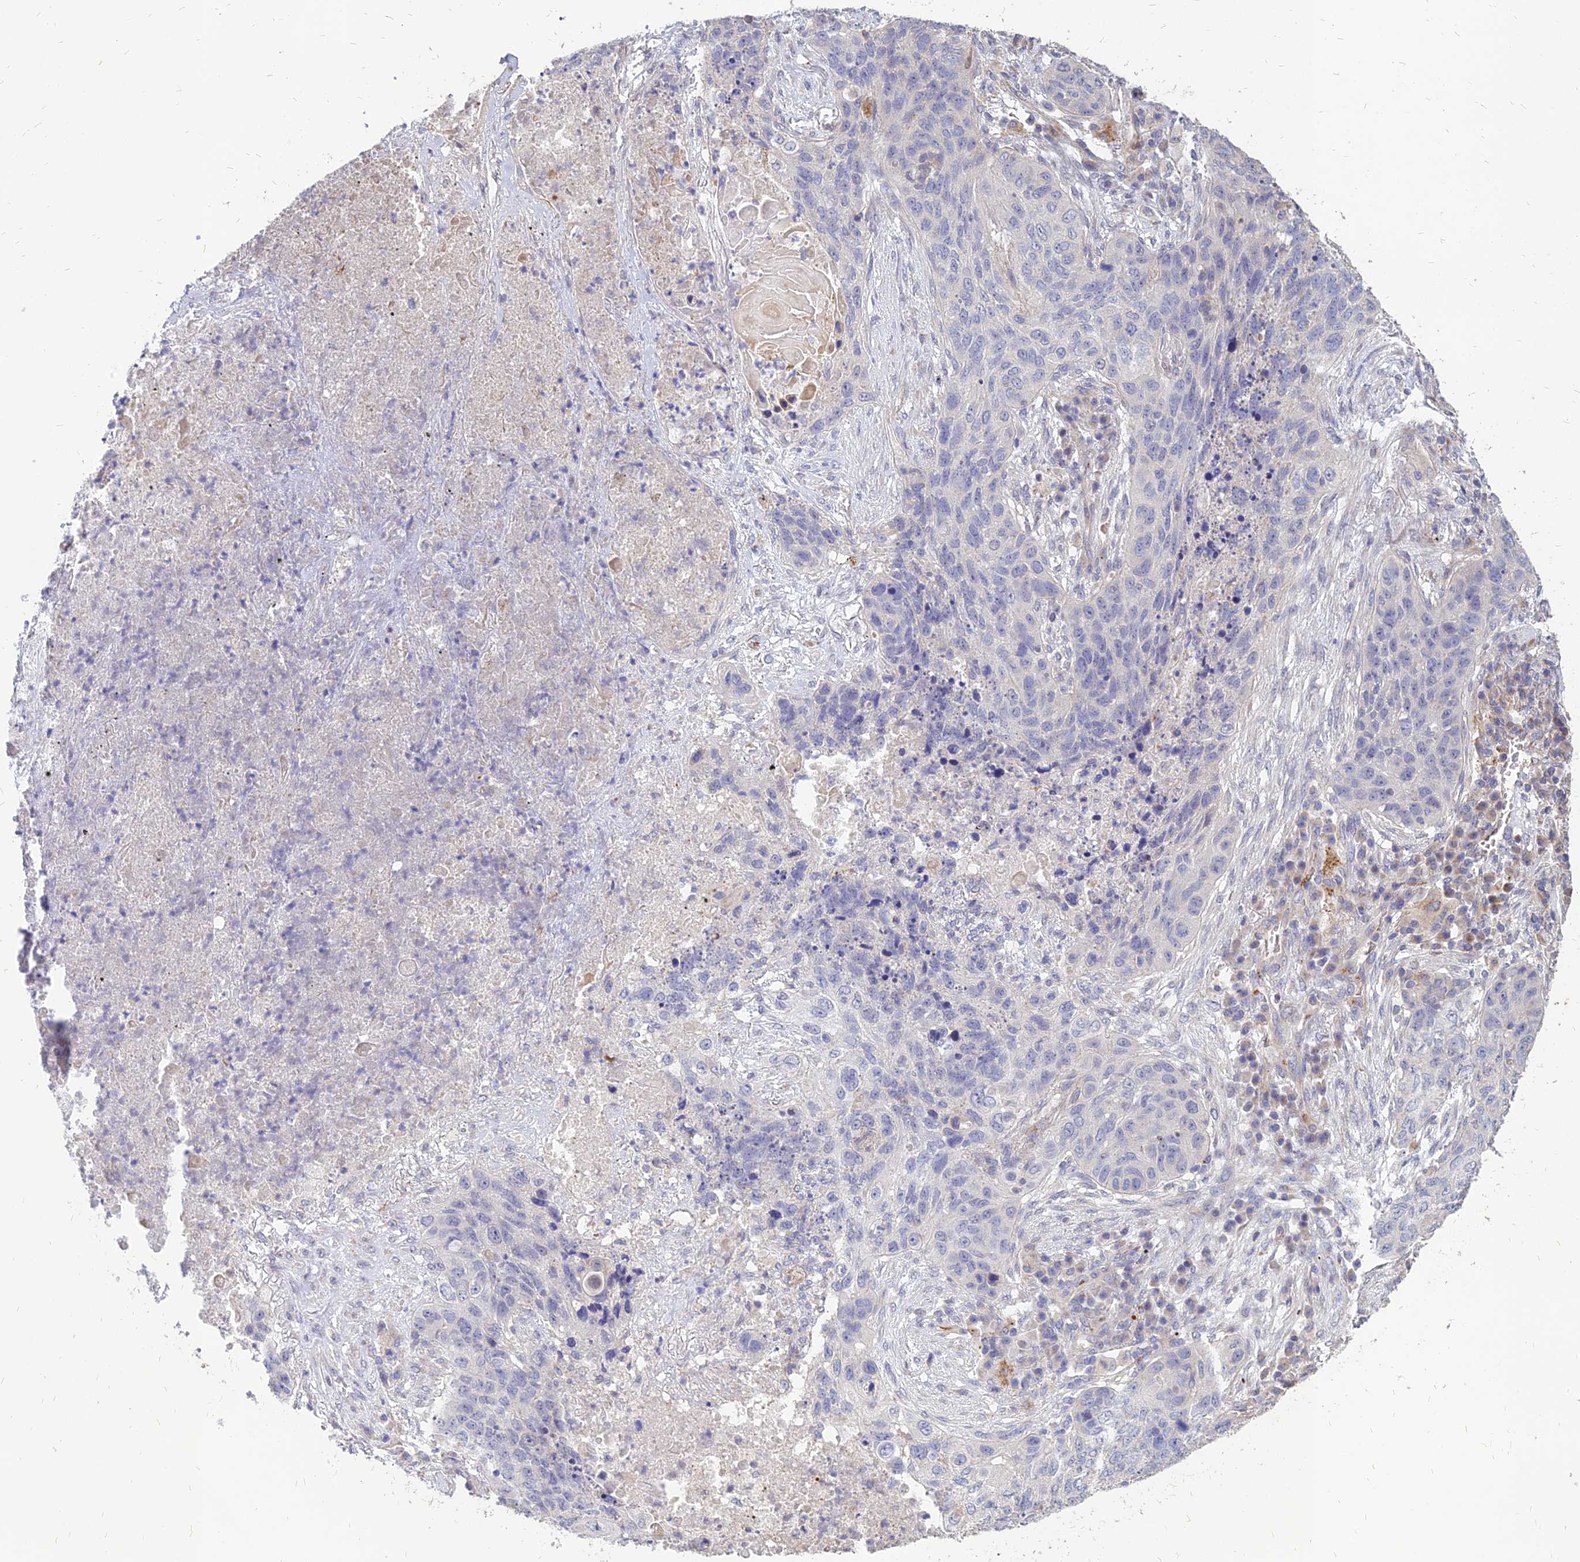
{"staining": {"intensity": "negative", "quantity": "none", "location": "none"}, "tissue": "lung cancer", "cell_type": "Tumor cells", "image_type": "cancer", "snomed": [{"axis": "morphology", "description": "Squamous cell carcinoma, NOS"}, {"axis": "topography", "description": "Lung"}], "caption": "Tumor cells are negative for brown protein staining in squamous cell carcinoma (lung).", "gene": "ST3GAL6", "patient": {"sex": "female", "age": 63}}